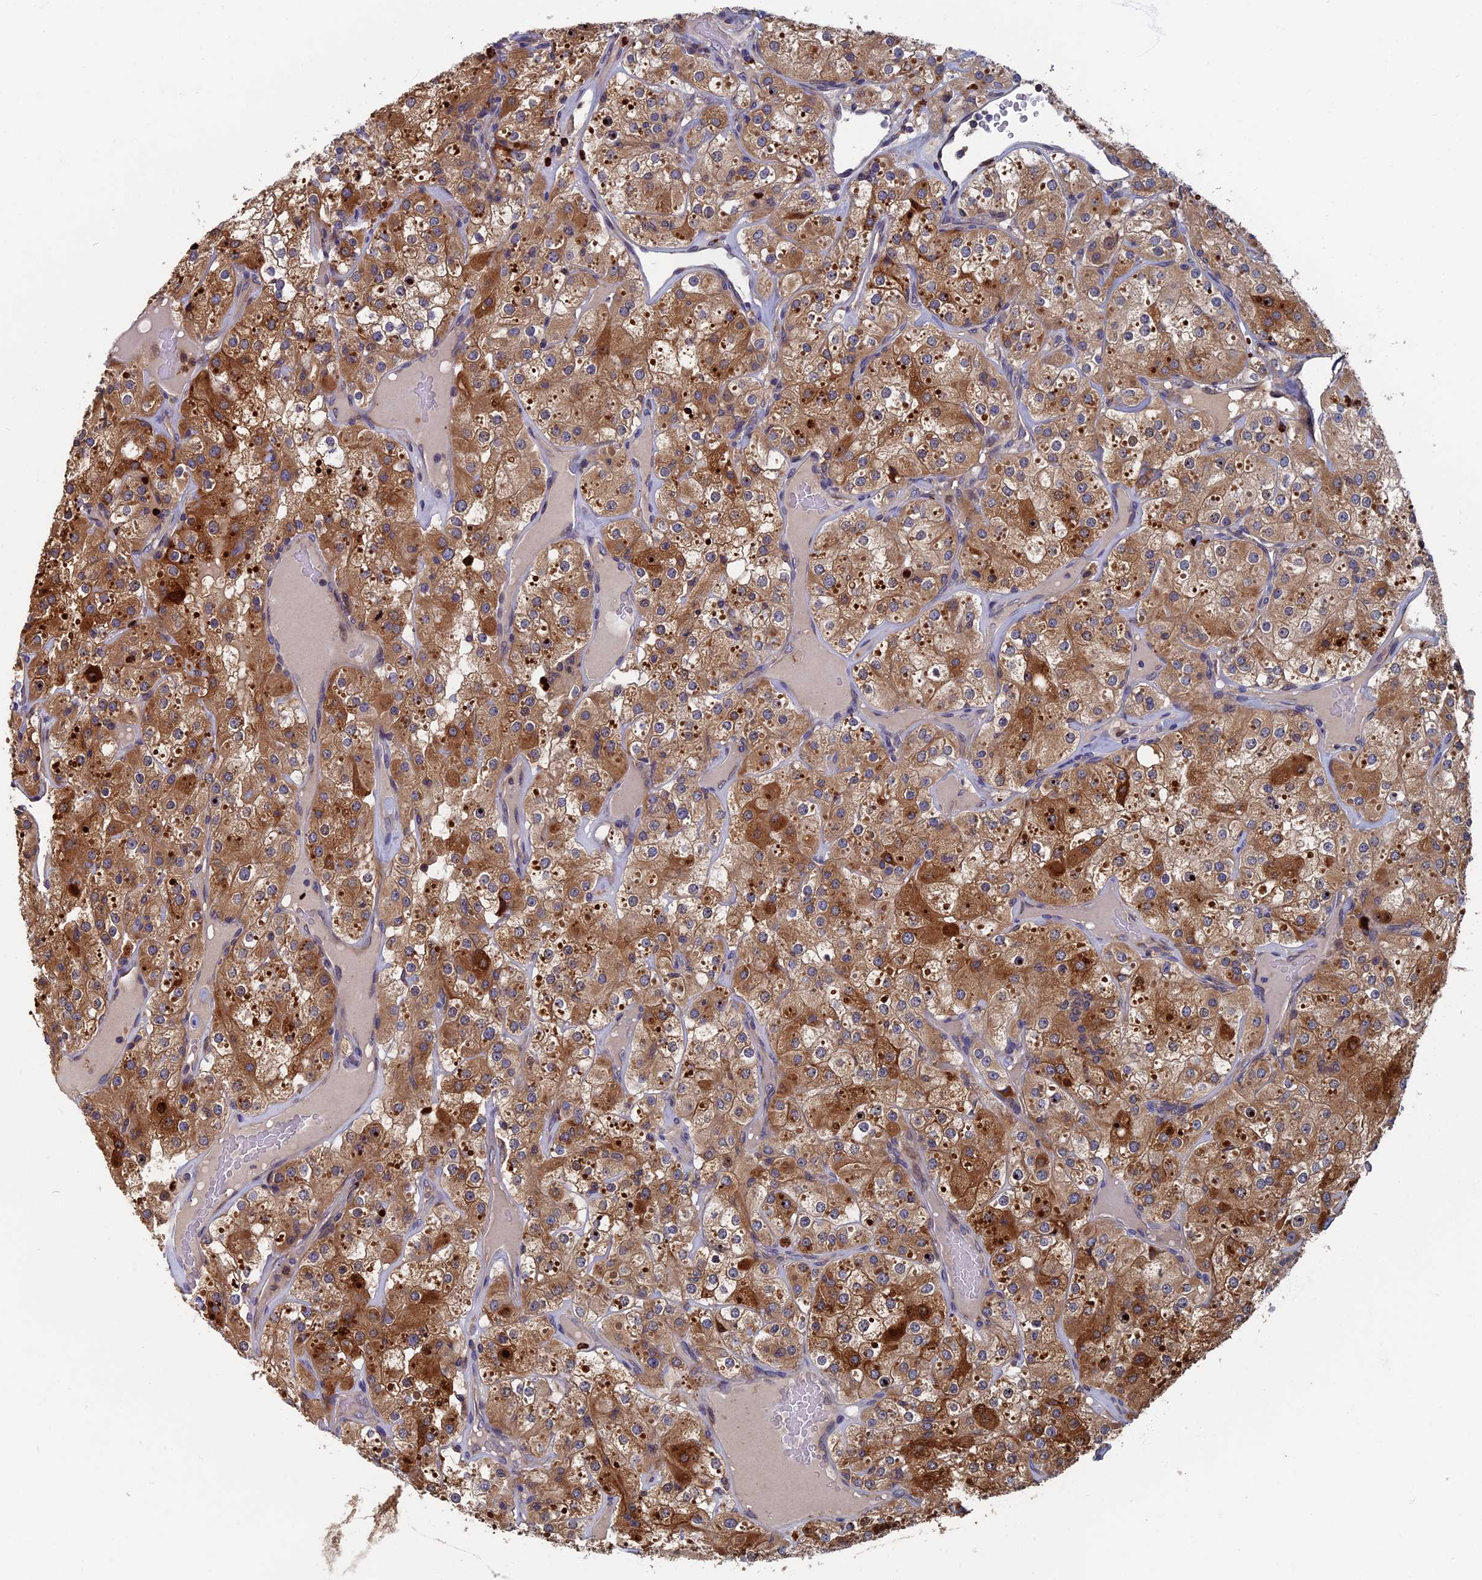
{"staining": {"intensity": "moderate", "quantity": ">75%", "location": "cytoplasmic/membranous"}, "tissue": "renal cancer", "cell_type": "Tumor cells", "image_type": "cancer", "snomed": [{"axis": "morphology", "description": "Adenocarcinoma, NOS"}, {"axis": "topography", "description": "Kidney"}], "caption": "DAB (3,3'-diaminobenzidine) immunohistochemical staining of adenocarcinoma (renal) displays moderate cytoplasmic/membranous protein expression in about >75% of tumor cells.", "gene": "TNK2", "patient": {"sex": "male", "age": 77}}